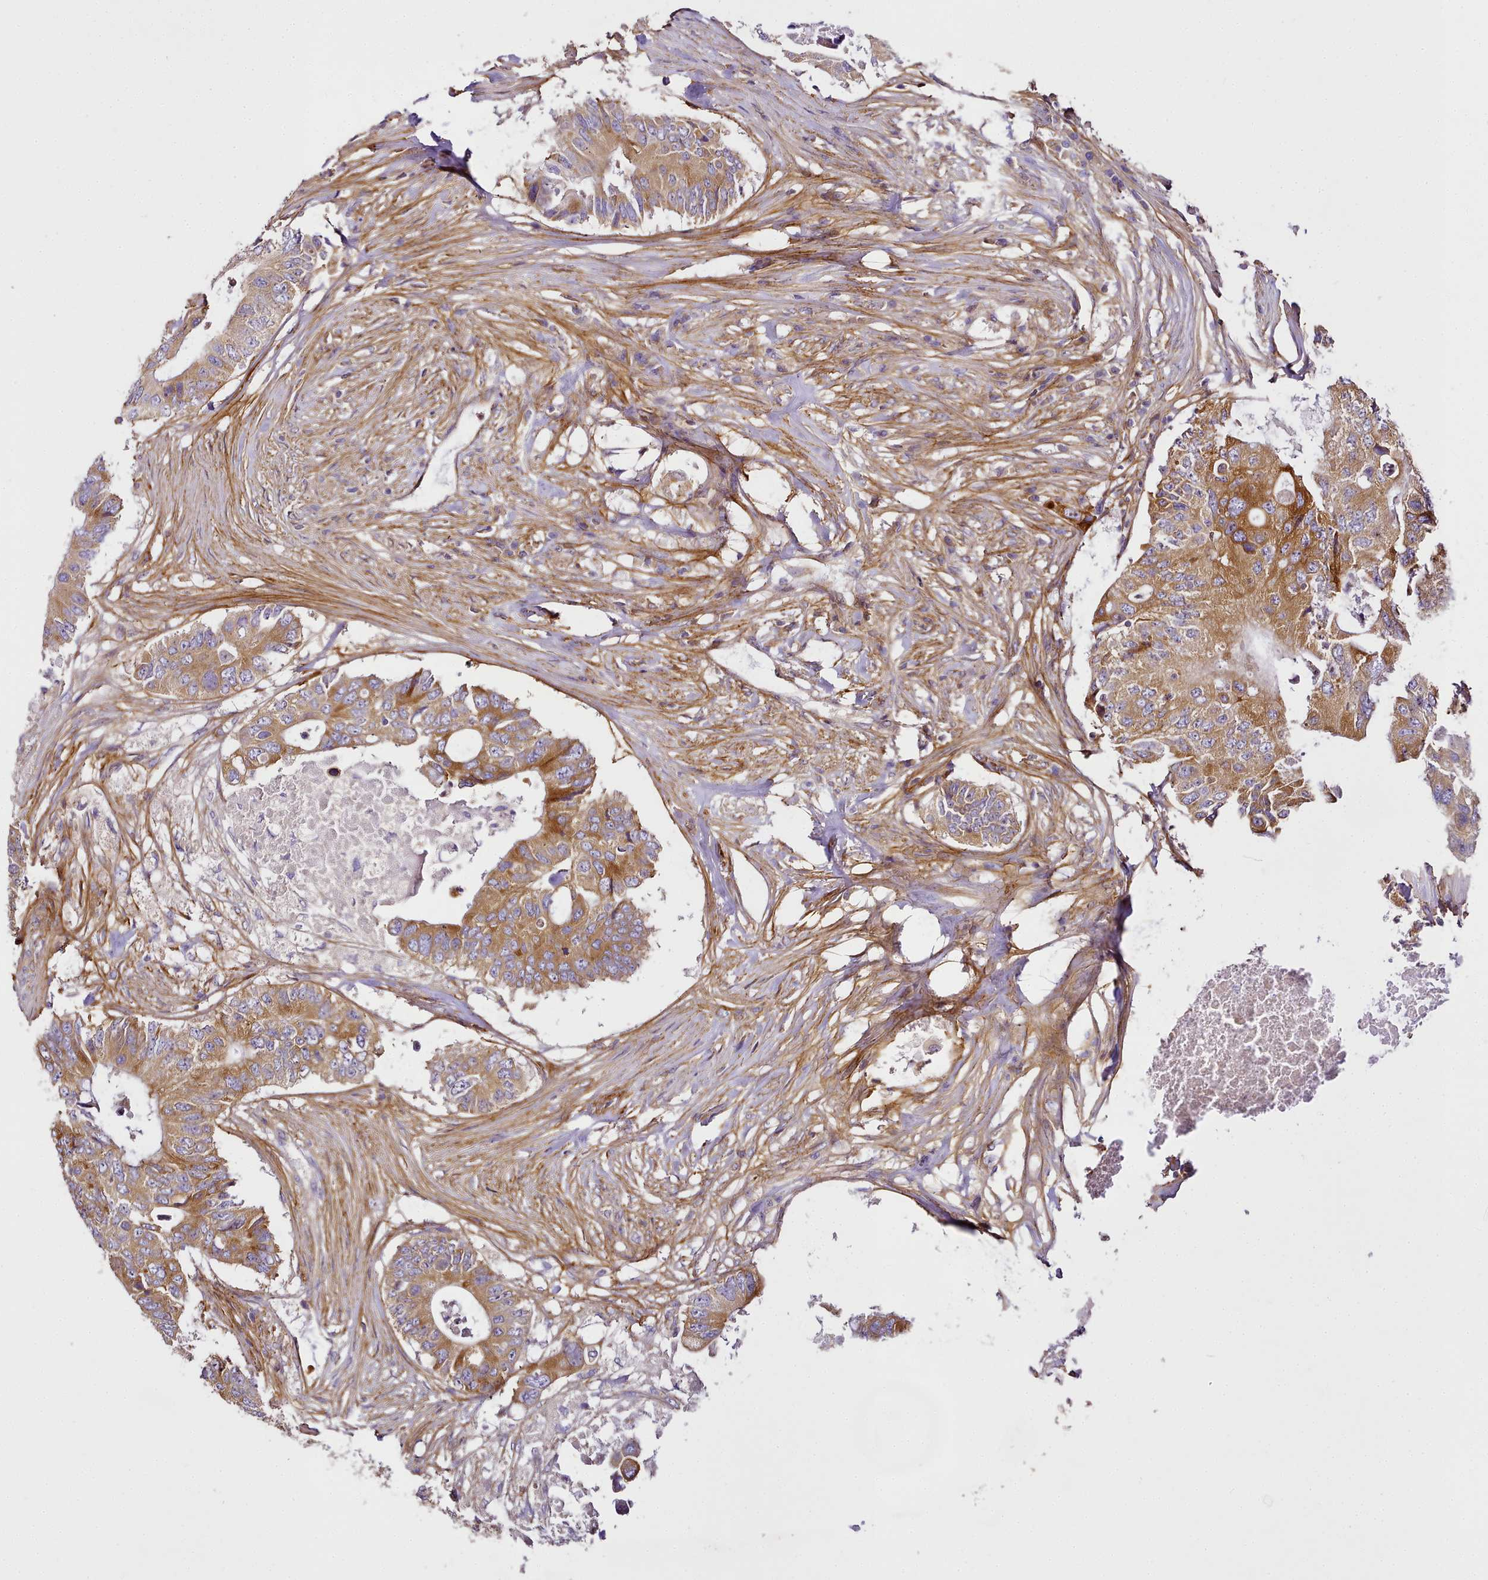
{"staining": {"intensity": "moderate", "quantity": ">75%", "location": "cytoplasmic/membranous"}, "tissue": "colorectal cancer", "cell_type": "Tumor cells", "image_type": "cancer", "snomed": [{"axis": "morphology", "description": "Adenocarcinoma, NOS"}, {"axis": "topography", "description": "Colon"}], "caption": "Immunohistochemistry (IHC) photomicrograph of colorectal cancer stained for a protein (brown), which shows medium levels of moderate cytoplasmic/membranous positivity in approximately >75% of tumor cells.", "gene": "NBPF1", "patient": {"sex": "male", "age": 71}}